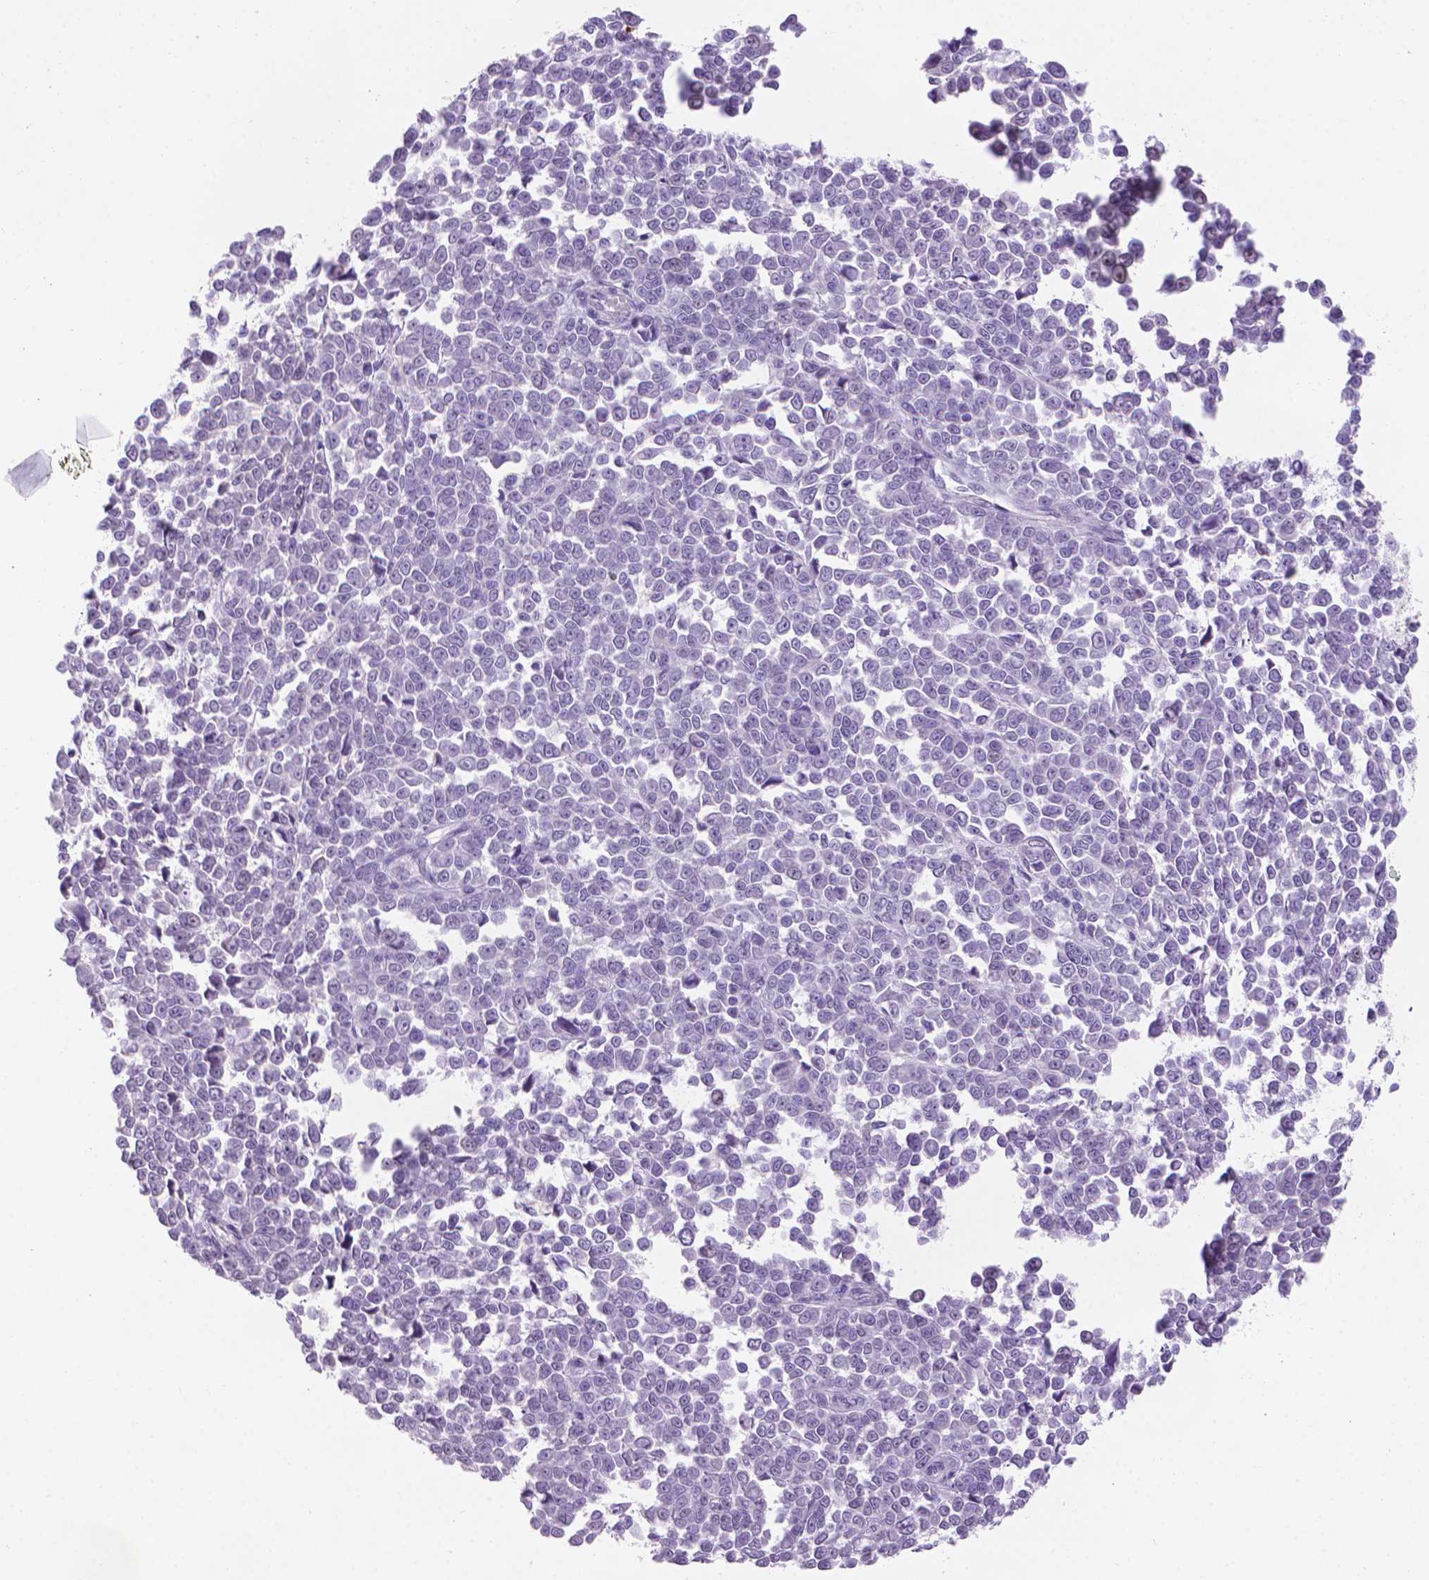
{"staining": {"intensity": "negative", "quantity": "none", "location": "none"}, "tissue": "melanoma", "cell_type": "Tumor cells", "image_type": "cancer", "snomed": [{"axis": "morphology", "description": "Malignant melanoma, NOS"}, {"axis": "topography", "description": "Skin"}], "caption": "This histopathology image is of melanoma stained with IHC to label a protein in brown with the nuclei are counter-stained blue. There is no expression in tumor cells.", "gene": "MUC1", "patient": {"sex": "female", "age": 95}}